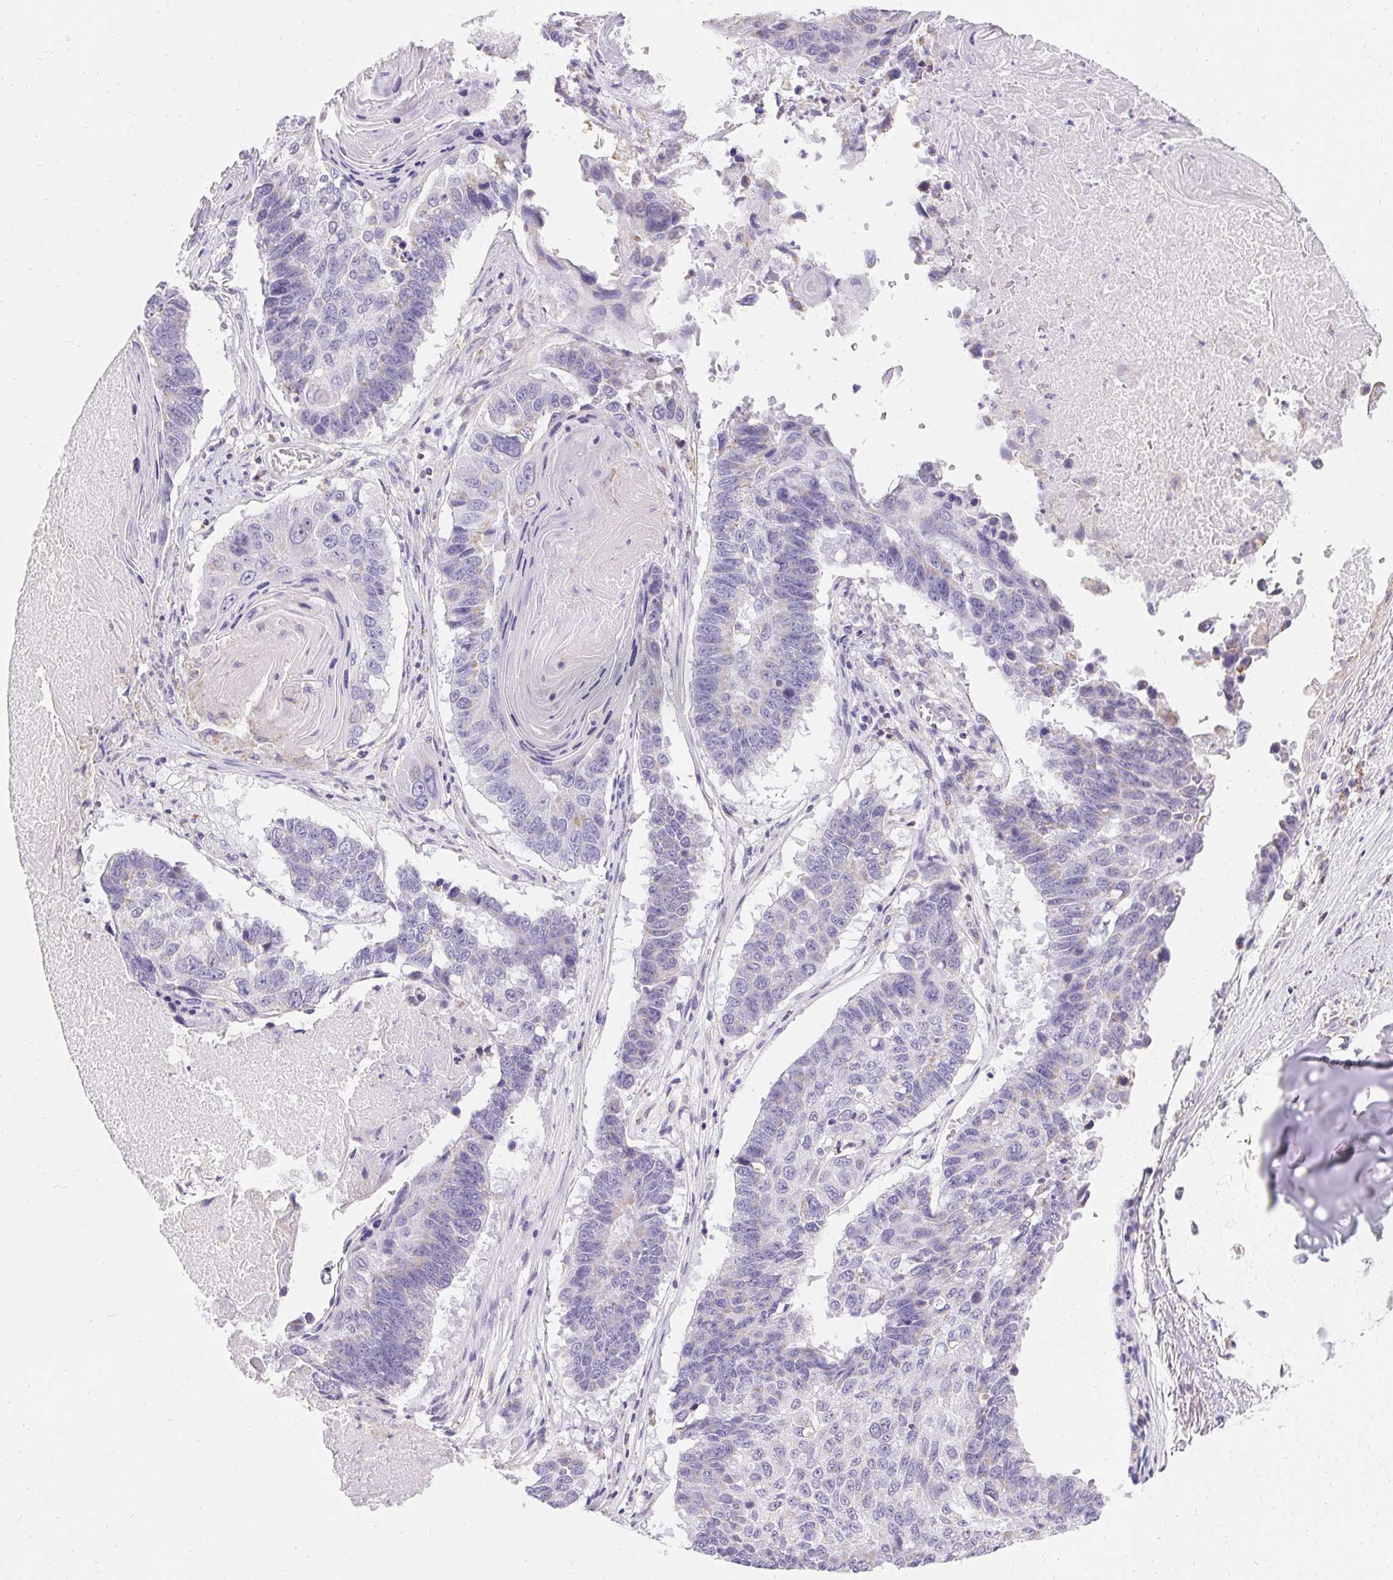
{"staining": {"intensity": "negative", "quantity": "none", "location": "none"}, "tissue": "lung cancer", "cell_type": "Tumor cells", "image_type": "cancer", "snomed": [{"axis": "morphology", "description": "Squamous cell carcinoma, NOS"}, {"axis": "topography", "description": "Lung"}], "caption": "Human lung cancer (squamous cell carcinoma) stained for a protein using immunohistochemistry exhibits no staining in tumor cells.", "gene": "ASGR2", "patient": {"sex": "male", "age": 73}}